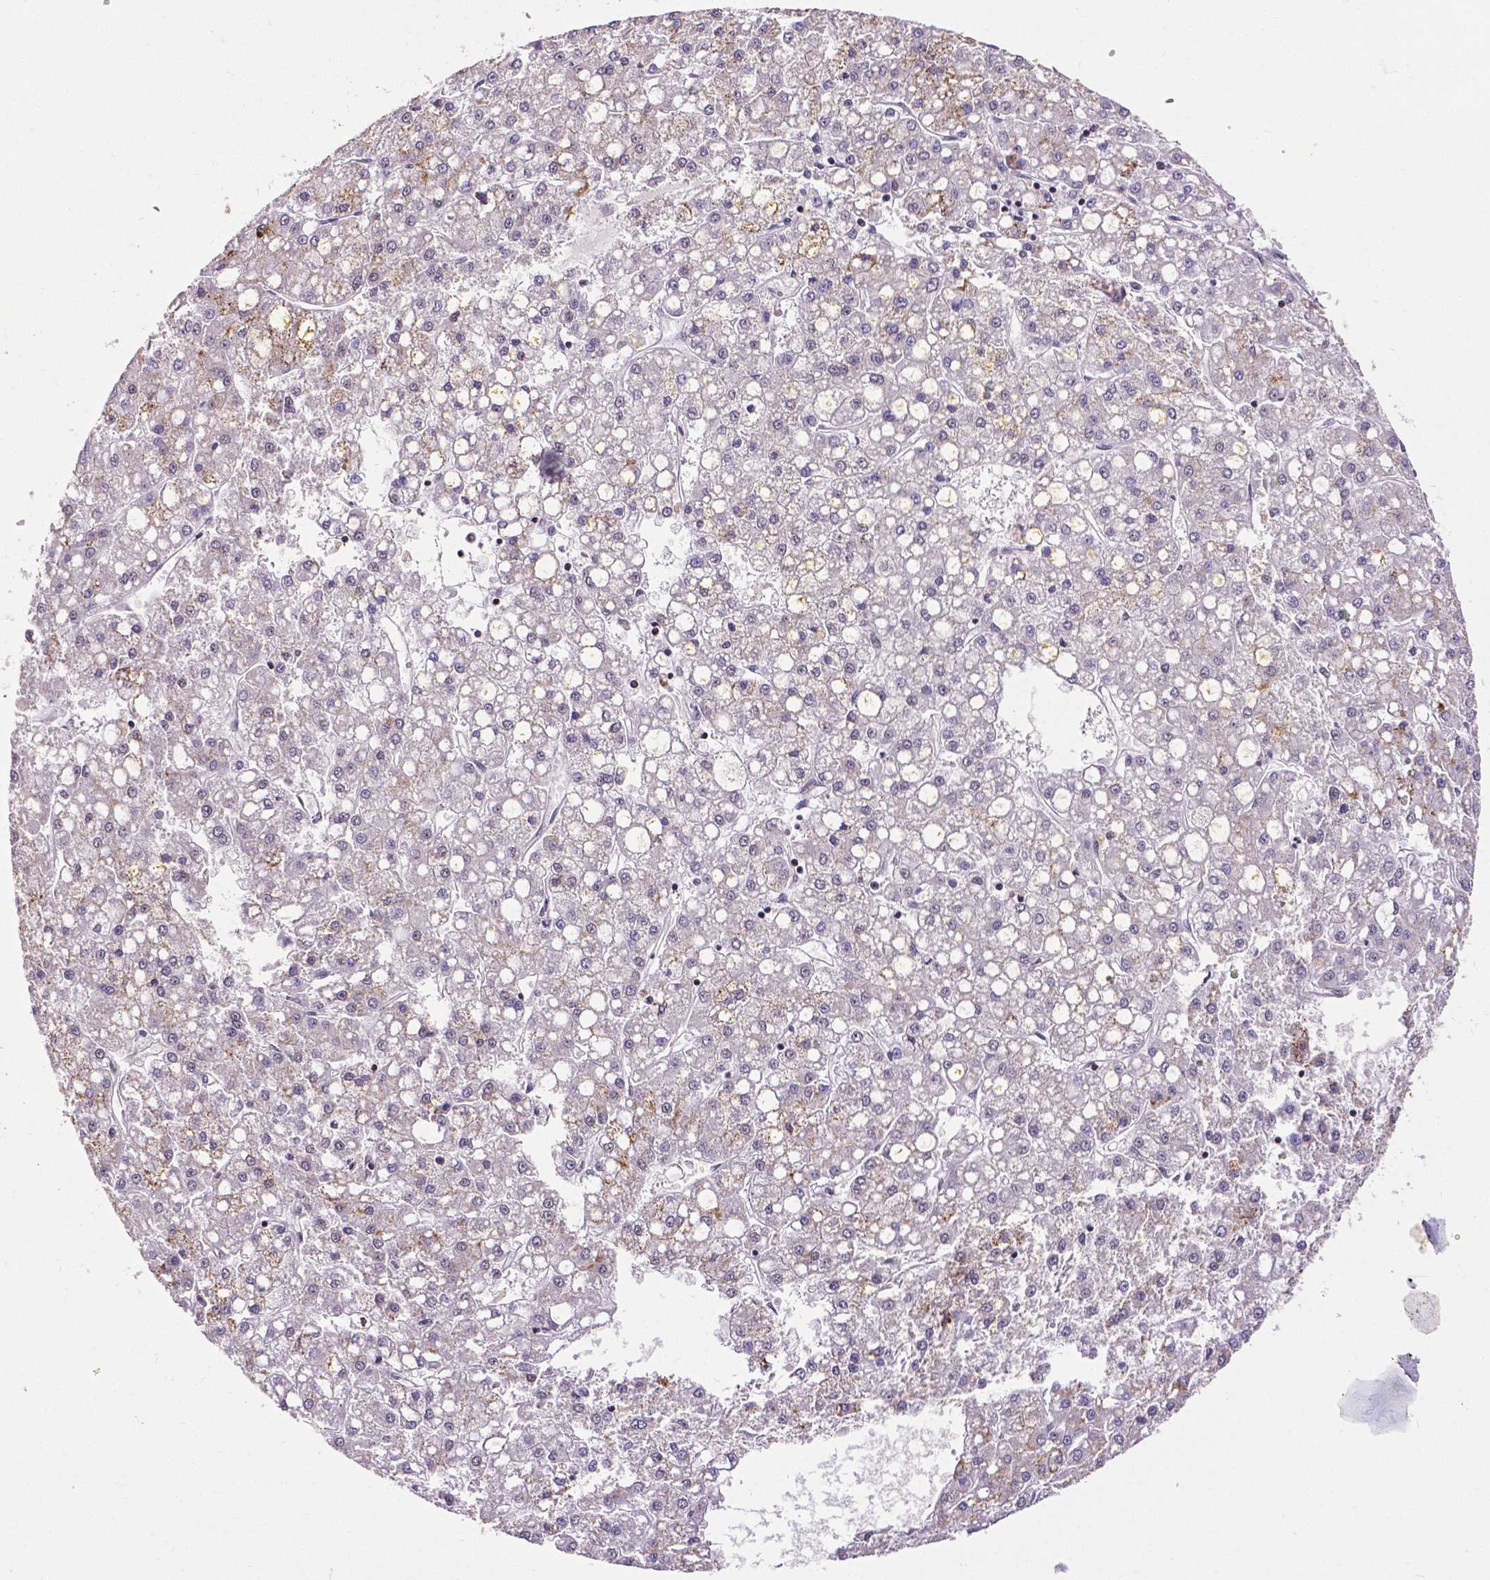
{"staining": {"intensity": "weak", "quantity": "25%-75%", "location": "cytoplasmic/membranous"}, "tissue": "liver cancer", "cell_type": "Tumor cells", "image_type": "cancer", "snomed": [{"axis": "morphology", "description": "Carcinoma, Hepatocellular, NOS"}, {"axis": "topography", "description": "Liver"}], "caption": "A brown stain labels weak cytoplasmic/membranous positivity of a protein in hepatocellular carcinoma (liver) tumor cells. Ihc stains the protein of interest in brown and the nuclei are stained blue.", "gene": "CTCF", "patient": {"sex": "male", "age": 67}}